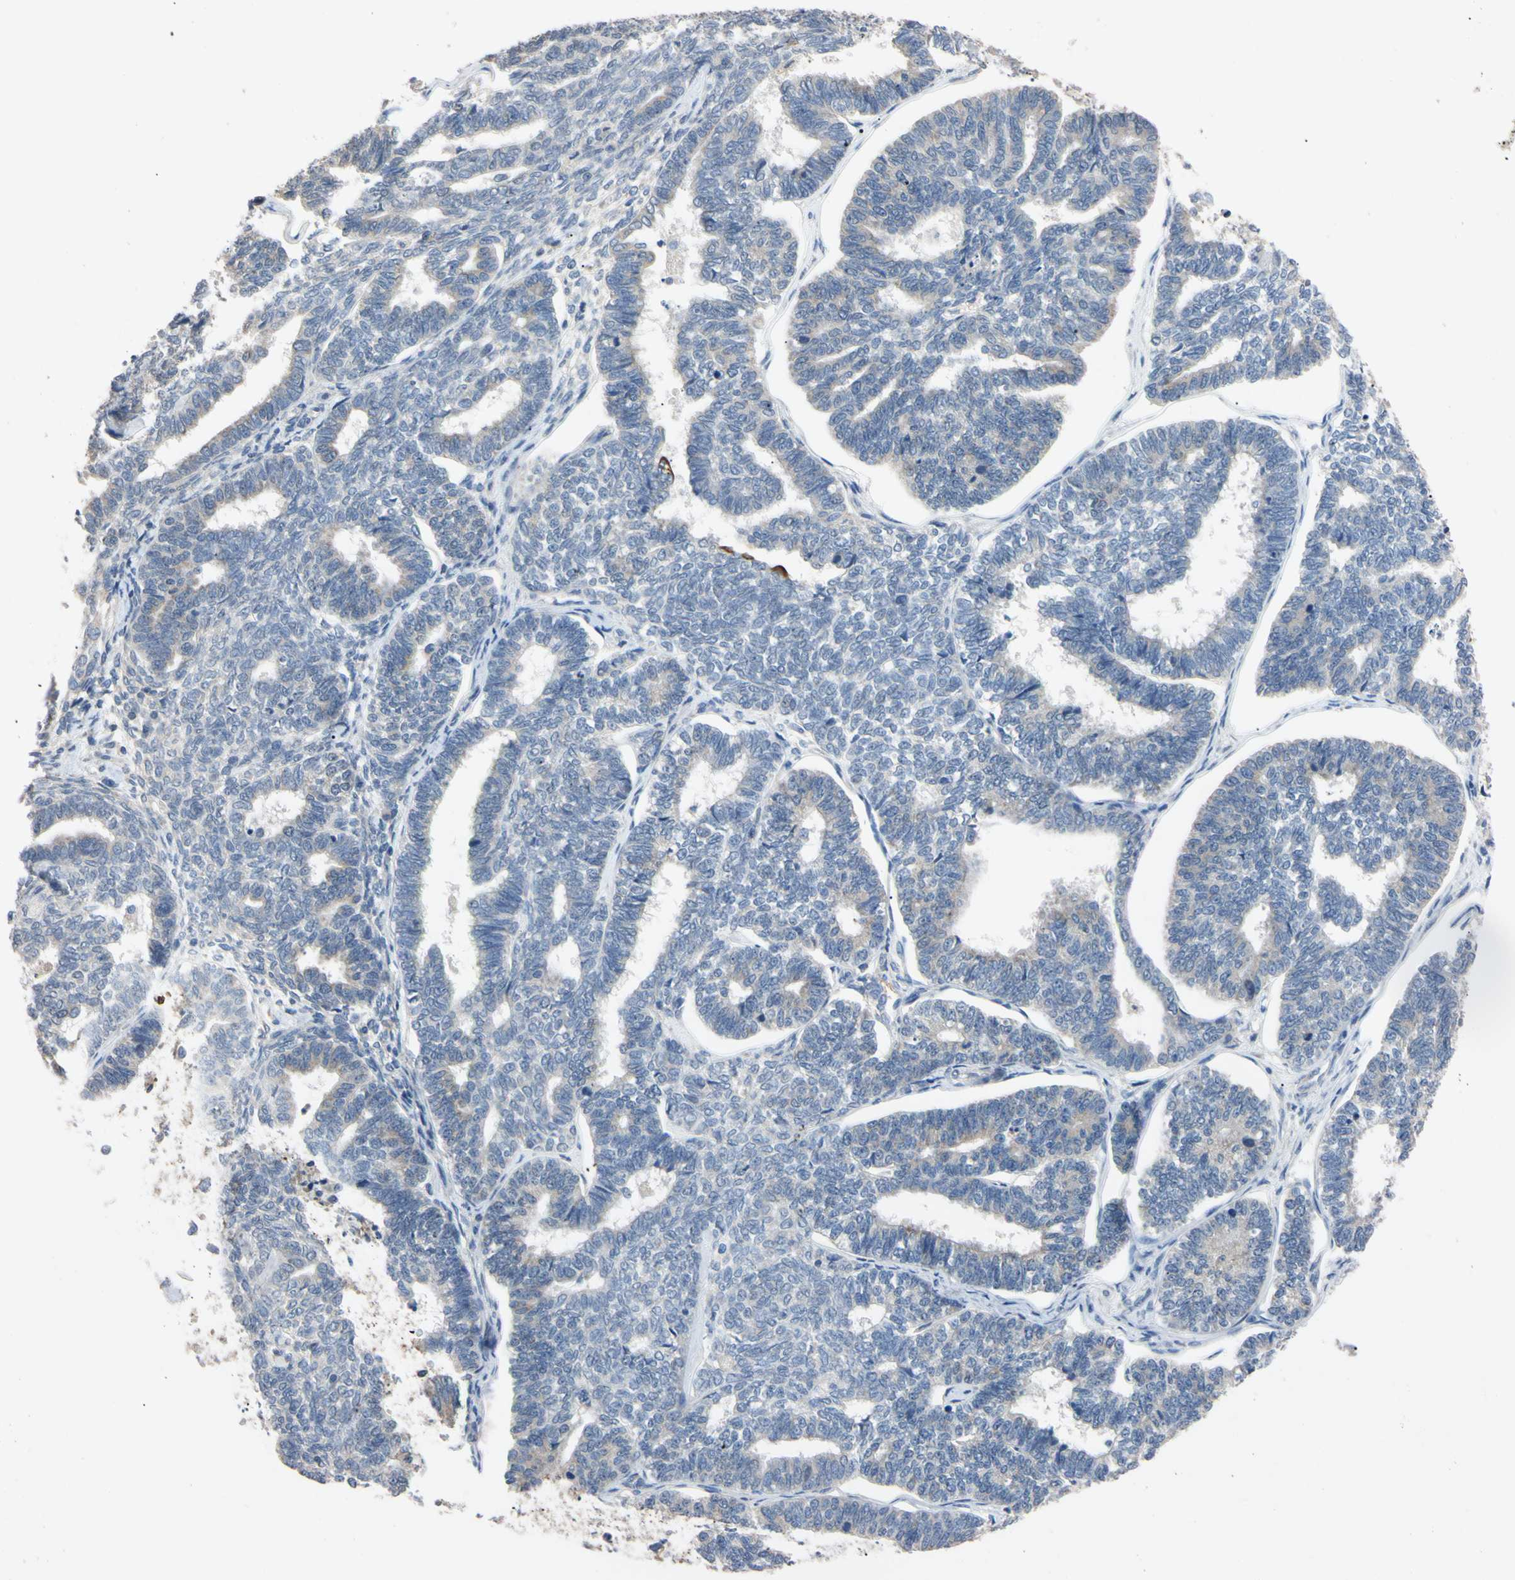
{"staining": {"intensity": "negative", "quantity": "none", "location": "none"}, "tissue": "endometrial cancer", "cell_type": "Tumor cells", "image_type": "cancer", "snomed": [{"axis": "morphology", "description": "Adenocarcinoma, NOS"}, {"axis": "topography", "description": "Endometrium"}], "caption": "There is no significant staining in tumor cells of endometrial adenocarcinoma.", "gene": "PNKD", "patient": {"sex": "female", "age": 70}}